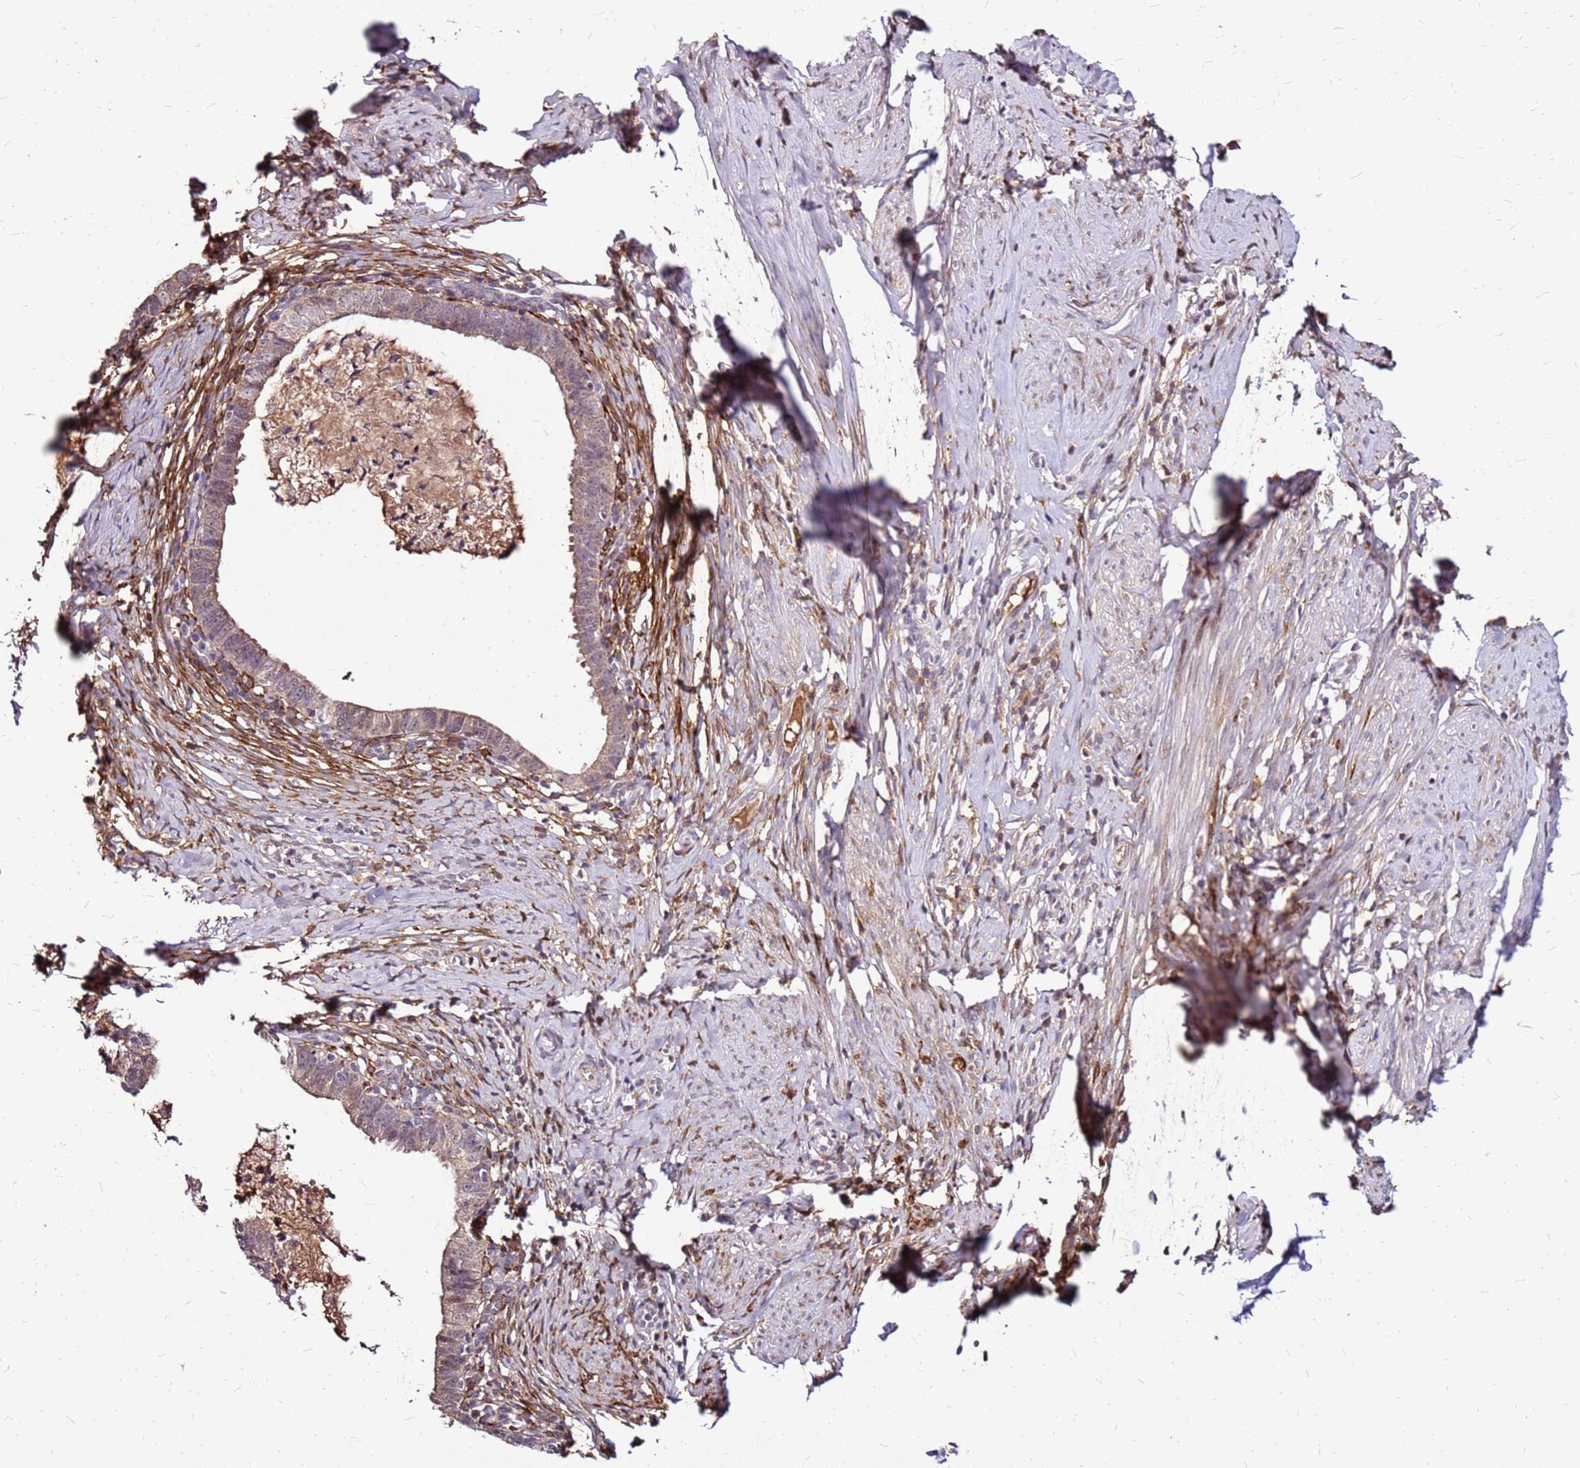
{"staining": {"intensity": "weak", "quantity": ">75%", "location": "cytoplasmic/membranous"}, "tissue": "cervical cancer", "cell_type": "Tumor cells", "image_type": "cancer", "snomed": [{"axis": "morphology", "description": "Adenocarcinoma, NOS"}, {"axis": "topography", "description": "Cervix"}], "caption": "Human cervical cancer (adenocarcinoma) stained with a protein marker exhibits weak staining in tumor cells.", "gene": "ALDH1A3", "patient": {"sex": "female", "age": 36}}